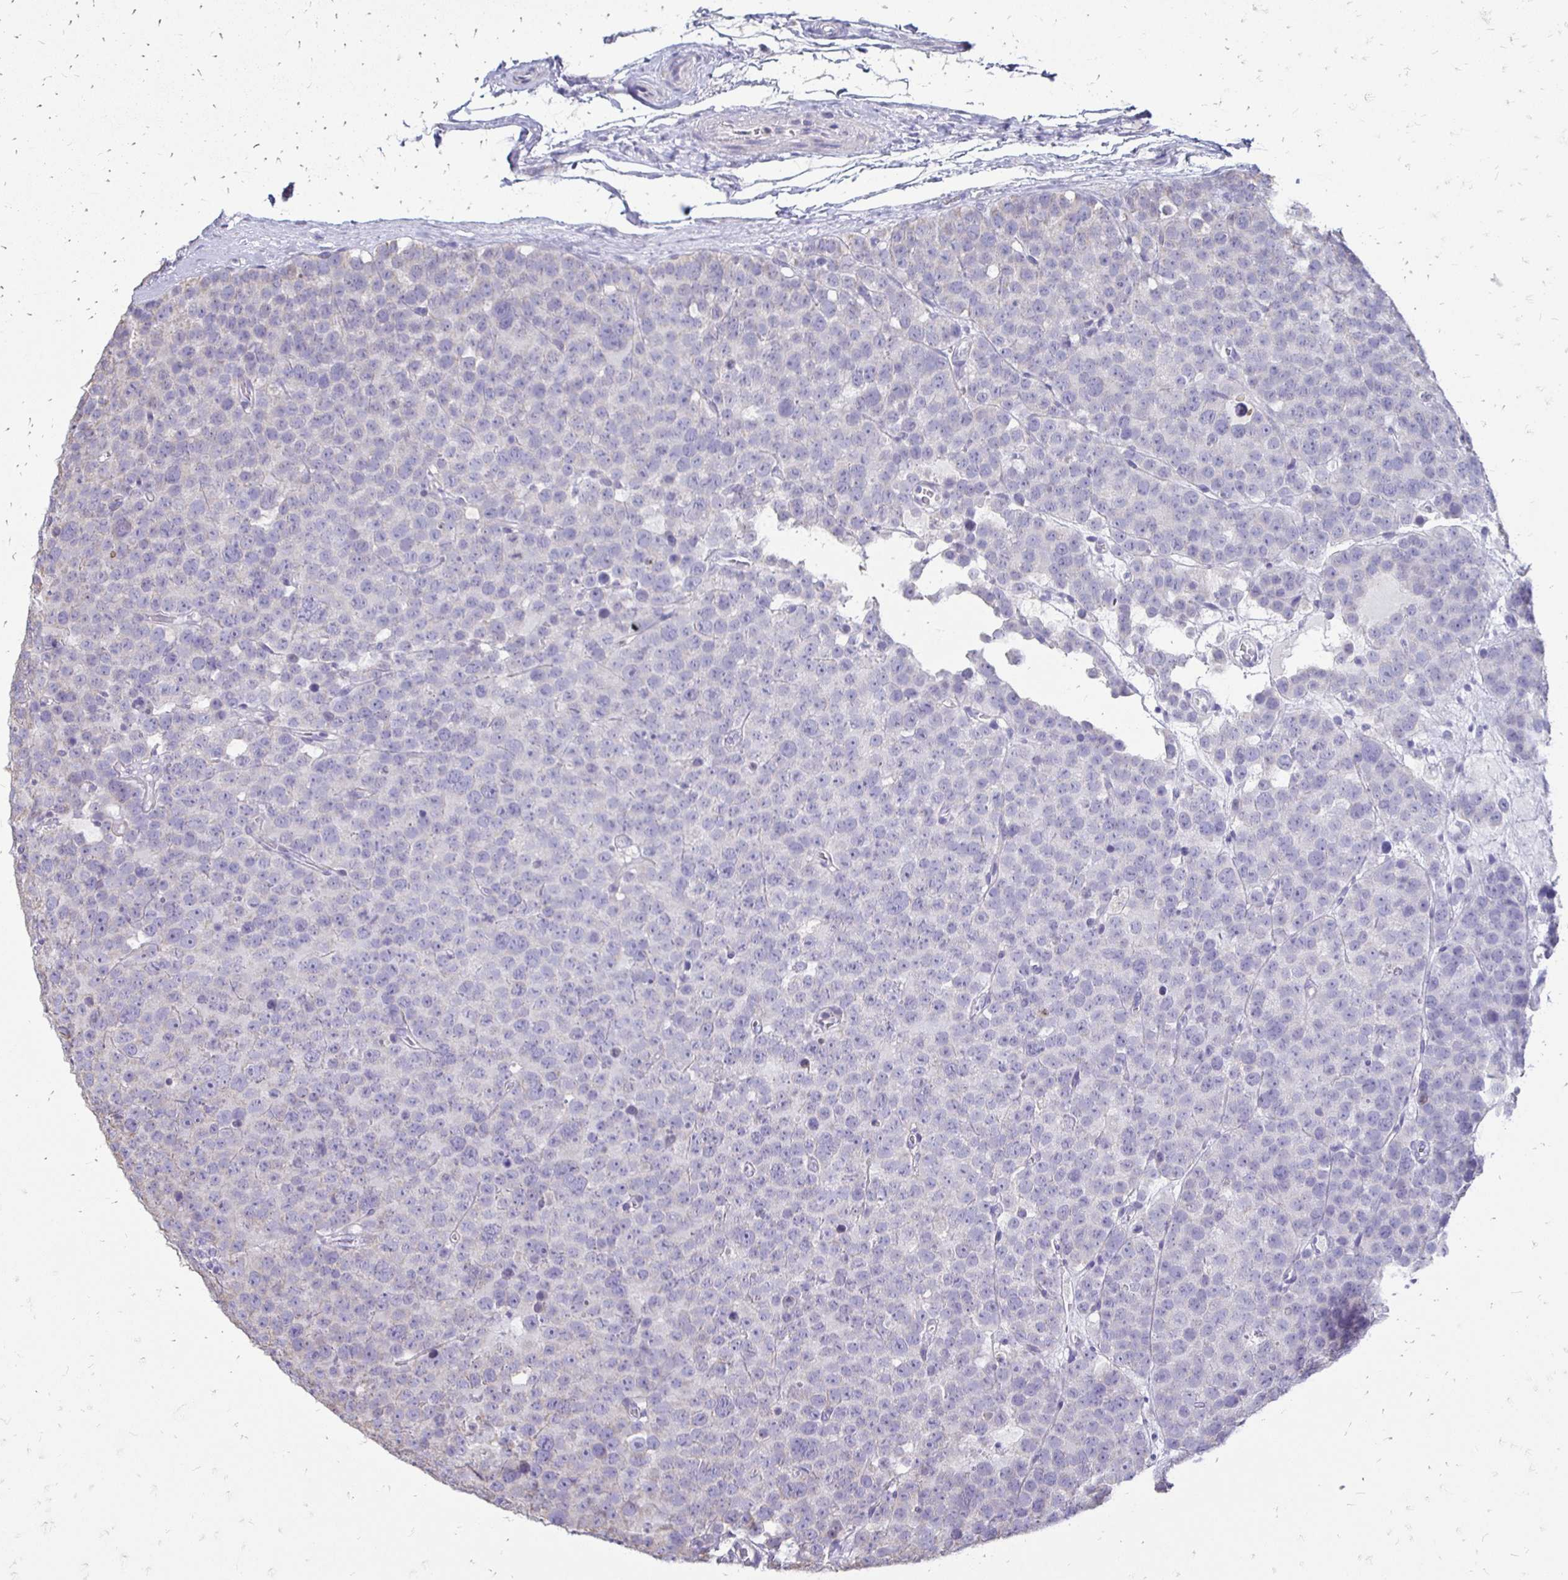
{"staining": {"intensity": "negative", "quantity": "none", "location": "none"}, "tissue": "testis cancer", "cell_type": "Tumor cells", "image_type": "cancer", "snomed": [{"axis": "morphology", "description": "Seminoma, NOS"}, {"axis": "topography", "description": "Testis"}], "caption": "Tumor cells show no significant staining in testis cancer. Brightfield microscopy of IHC stained with DAB (brown) and hematoxylin (blue), captured at high magnification.", "gene": "ALPG", "patient": {"sex": "male", "age": 71}}